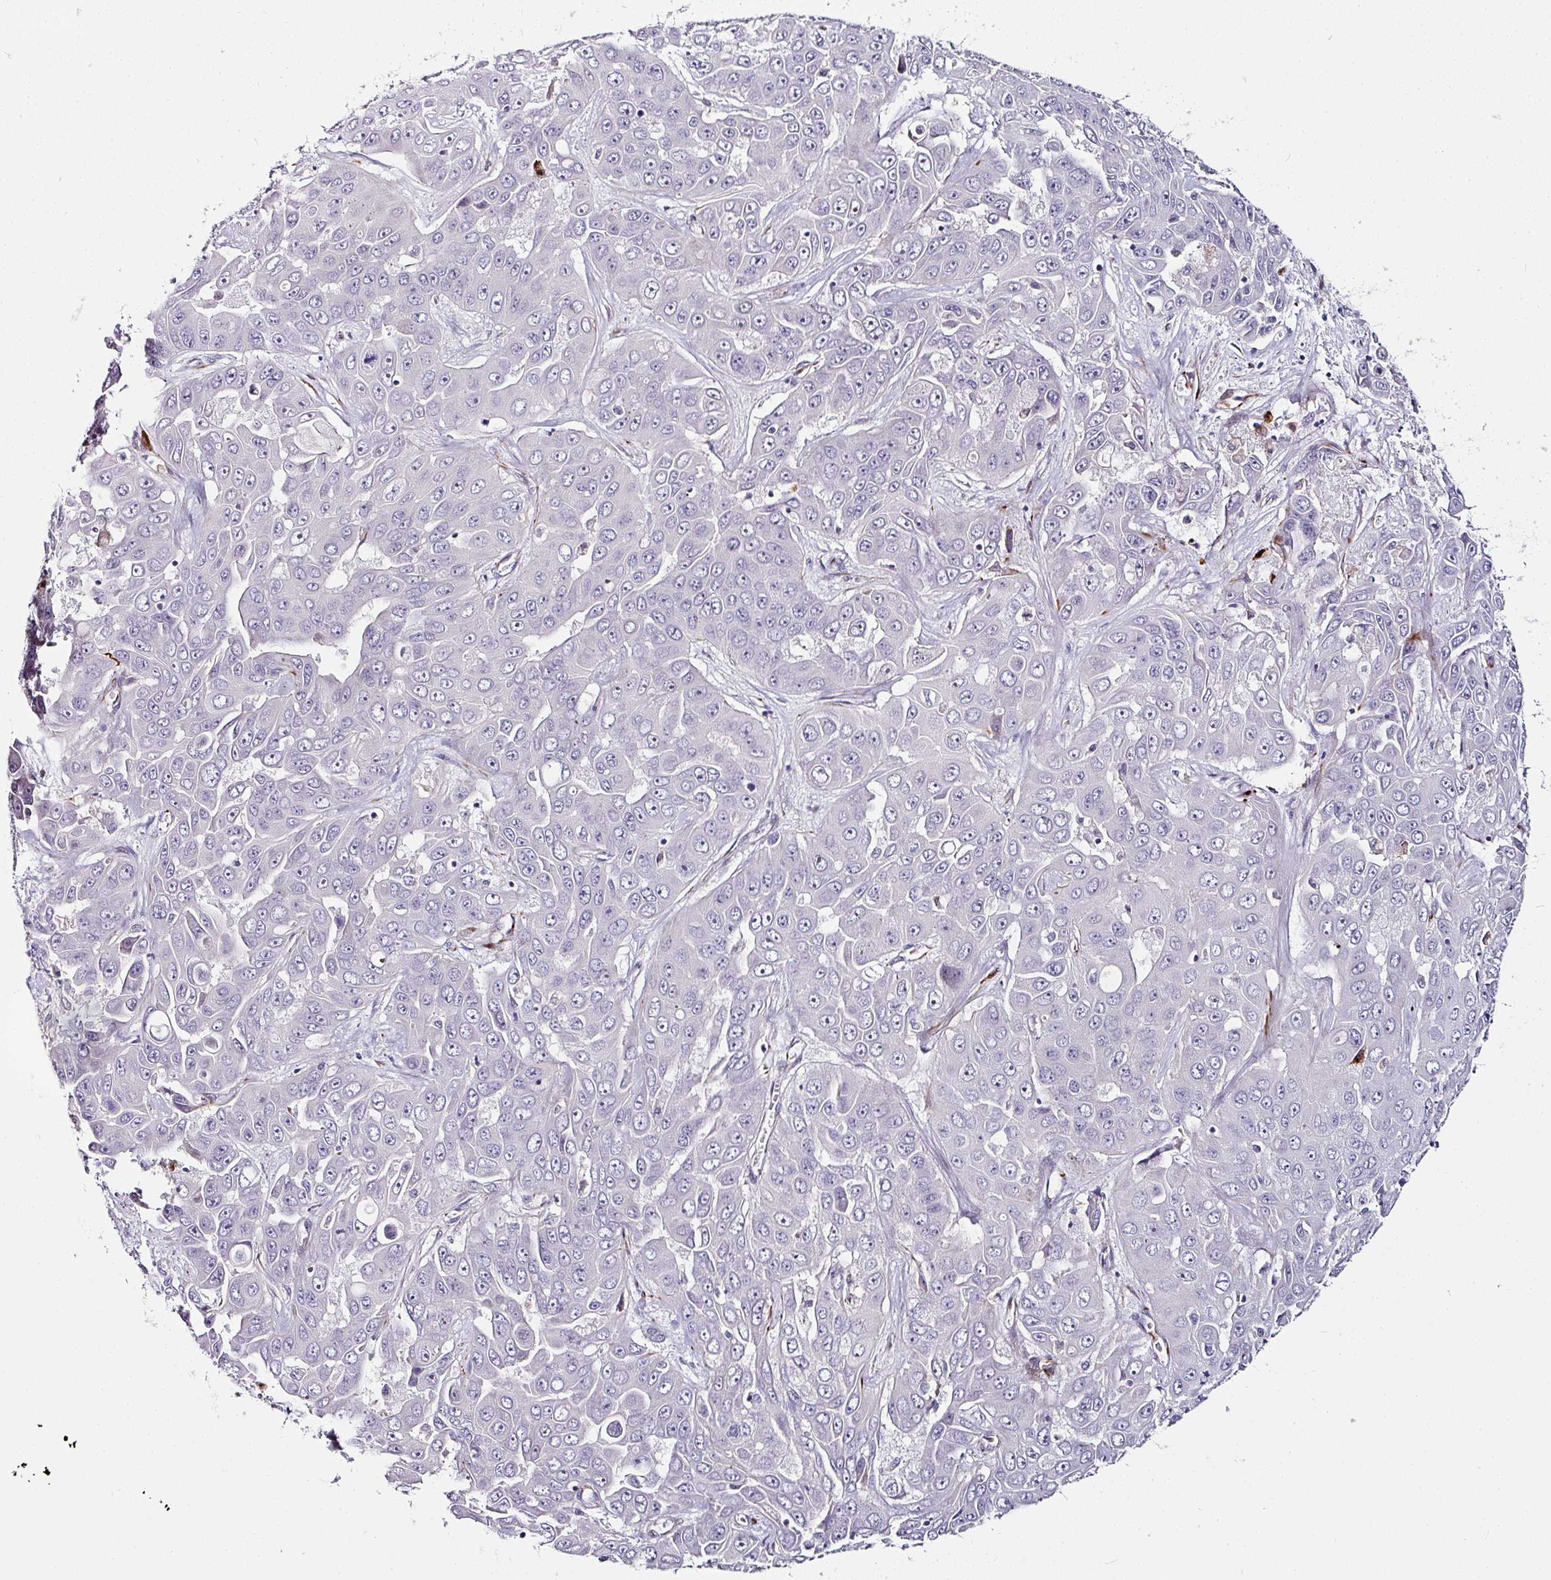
{"staining": {"intensity": "negative", "quantity": "none", "location": "none"}, "tissue": "liver cancer", "cell_type": "Tumor cells", "image_type": "cancer", "snomed": [{"axis": "morphology", "description": "Cholangiocarcinoma"}, {"axis": "topography", "description": "Liver"}], "caption": "Liver cholangiocarcinoma was stained to show a protein in brown. There is no significant staining in tumor cells.", "gene": "TMPRSS9", "patient": {"sex": "female", "age": 52}}